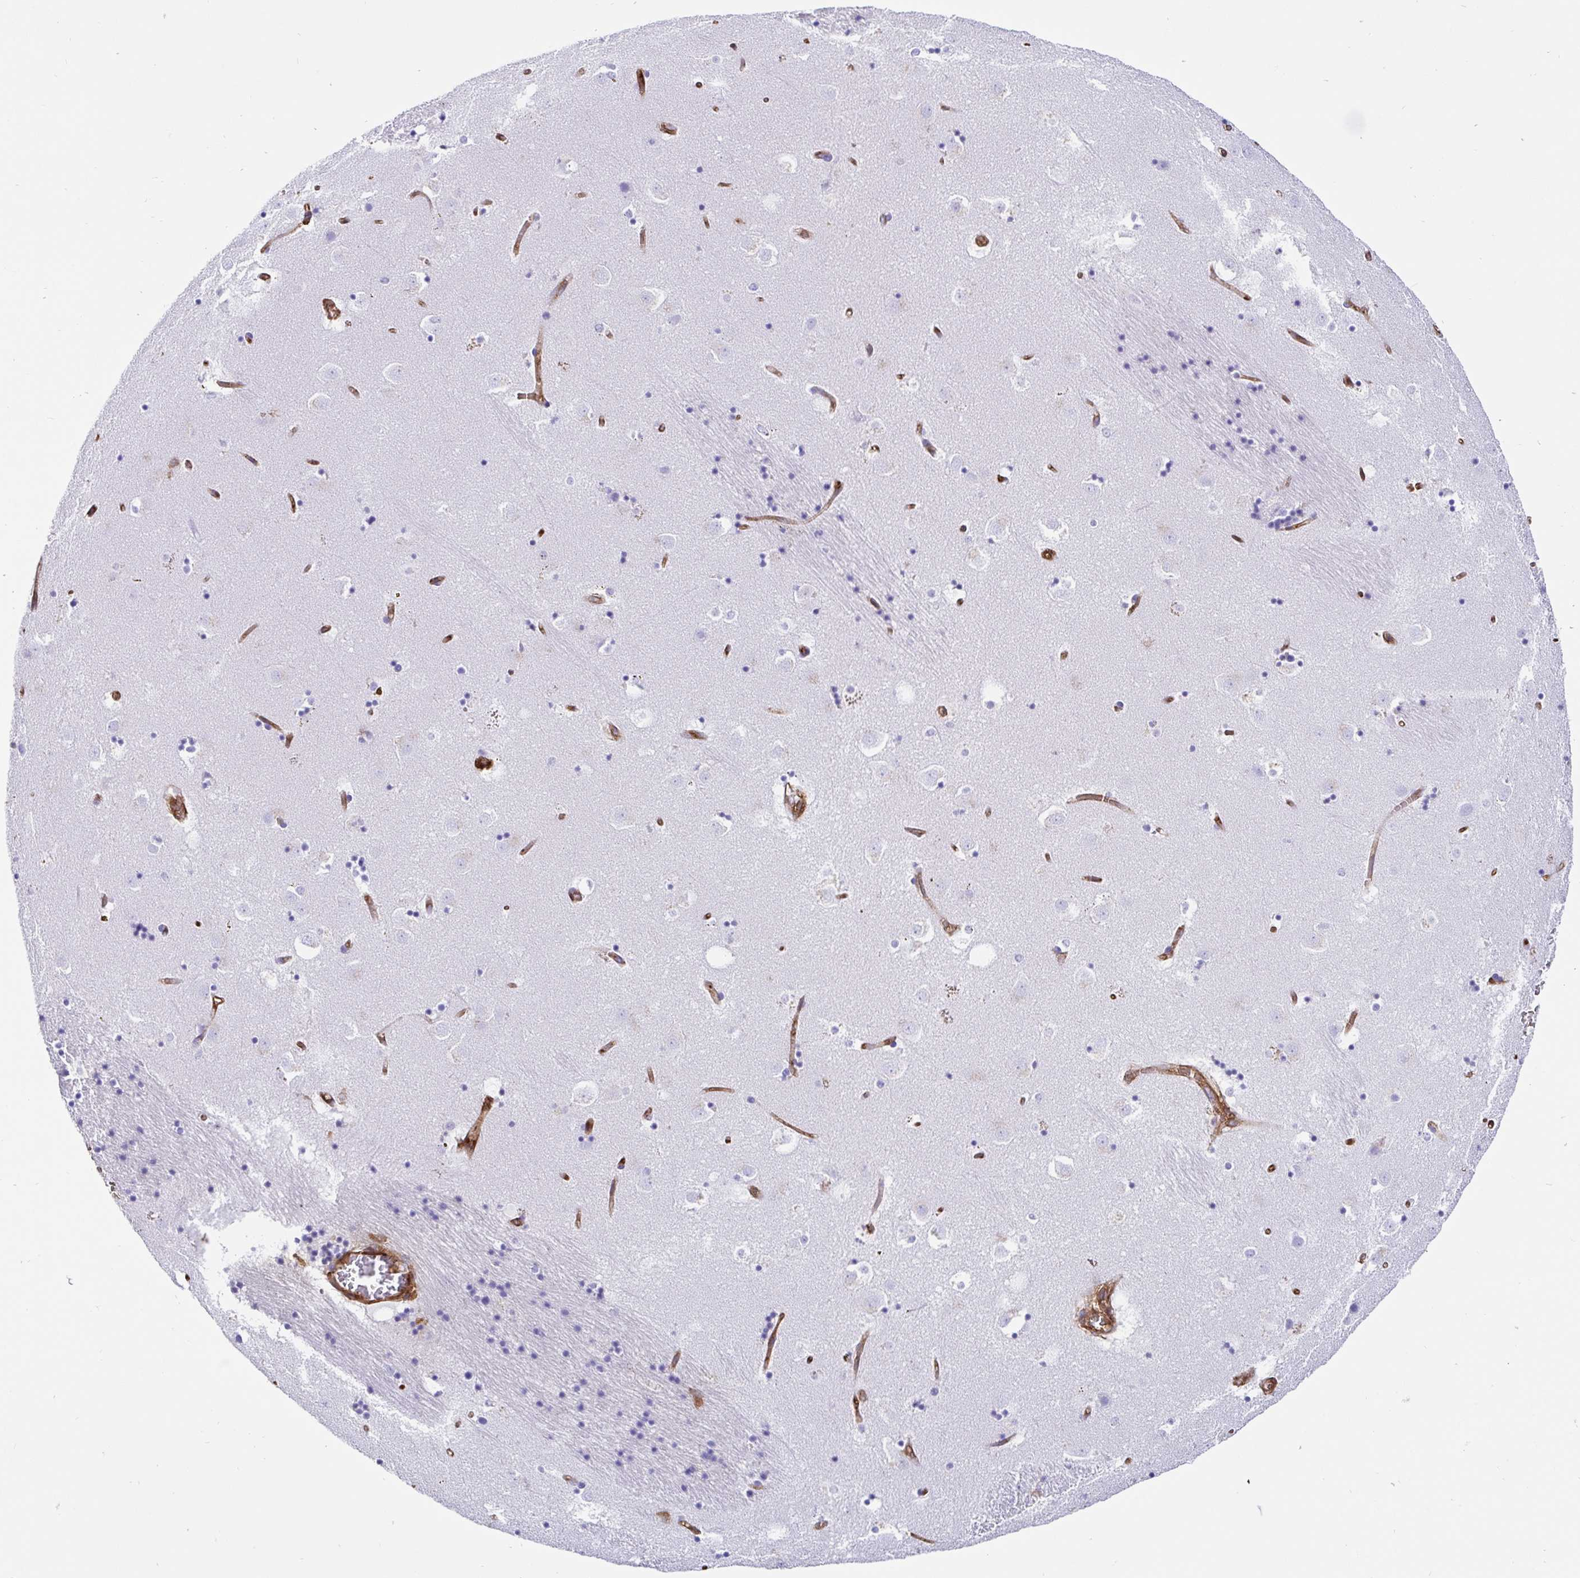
{"staining": {"intensity": "negative", "quantity": "none", "location": "none"}, "tissue": "caudate", "cell_type": "Glial cells", "image_type": "normal", "snomed": [{"axis": "morphology", "description": "Normal tissue, NOS"}, {"axis": "topography", "description": "Lateral ventricle wall"}], "caption": "DAB immunohistochemical staining of normal caudate exhibits no significant staining in glial cells.", "gene": "ANXA2", "patient": {"sex": "male", "age": 58}}